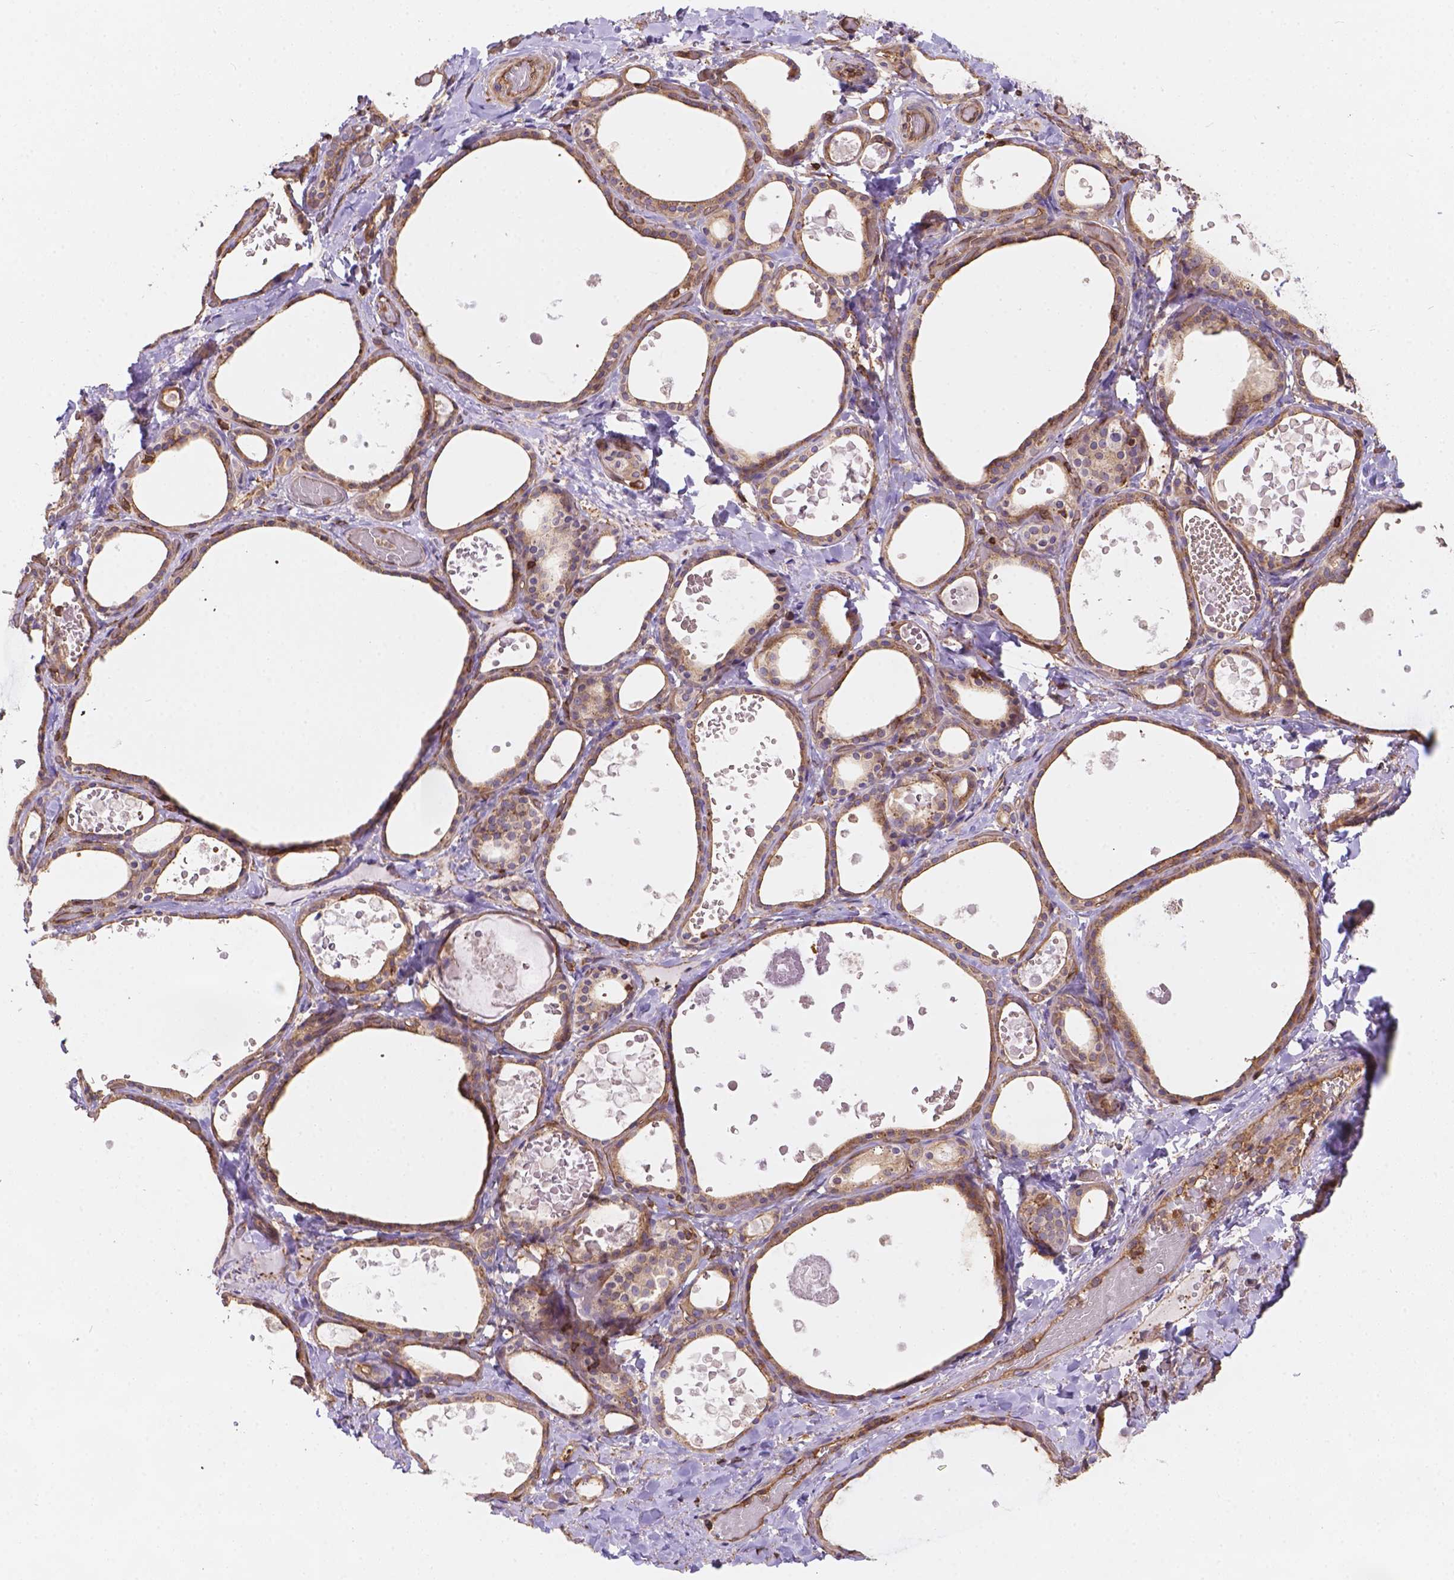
{"staining": {"intensity": "moderate", "quantity": ">75%", "location": "cytoplasmic/membranous"}, "tissue": "thyroid gland", "cell_type": "Glandular cells", "image_type": "normal", "snomed": [{"axis": "morphology", "description": "Normal tissue, NOS"}, {"axis": "topography", "description": "Thyroid gland"}], "caption": "Immunohistochemical staining of unremarkable thyroid gland reveals medium levels of moderate cytoplasmic/membranous staining in about >75% of glandular cells.", "gene": "DMWD", "patient": {"sex": "female", "age": 56}}